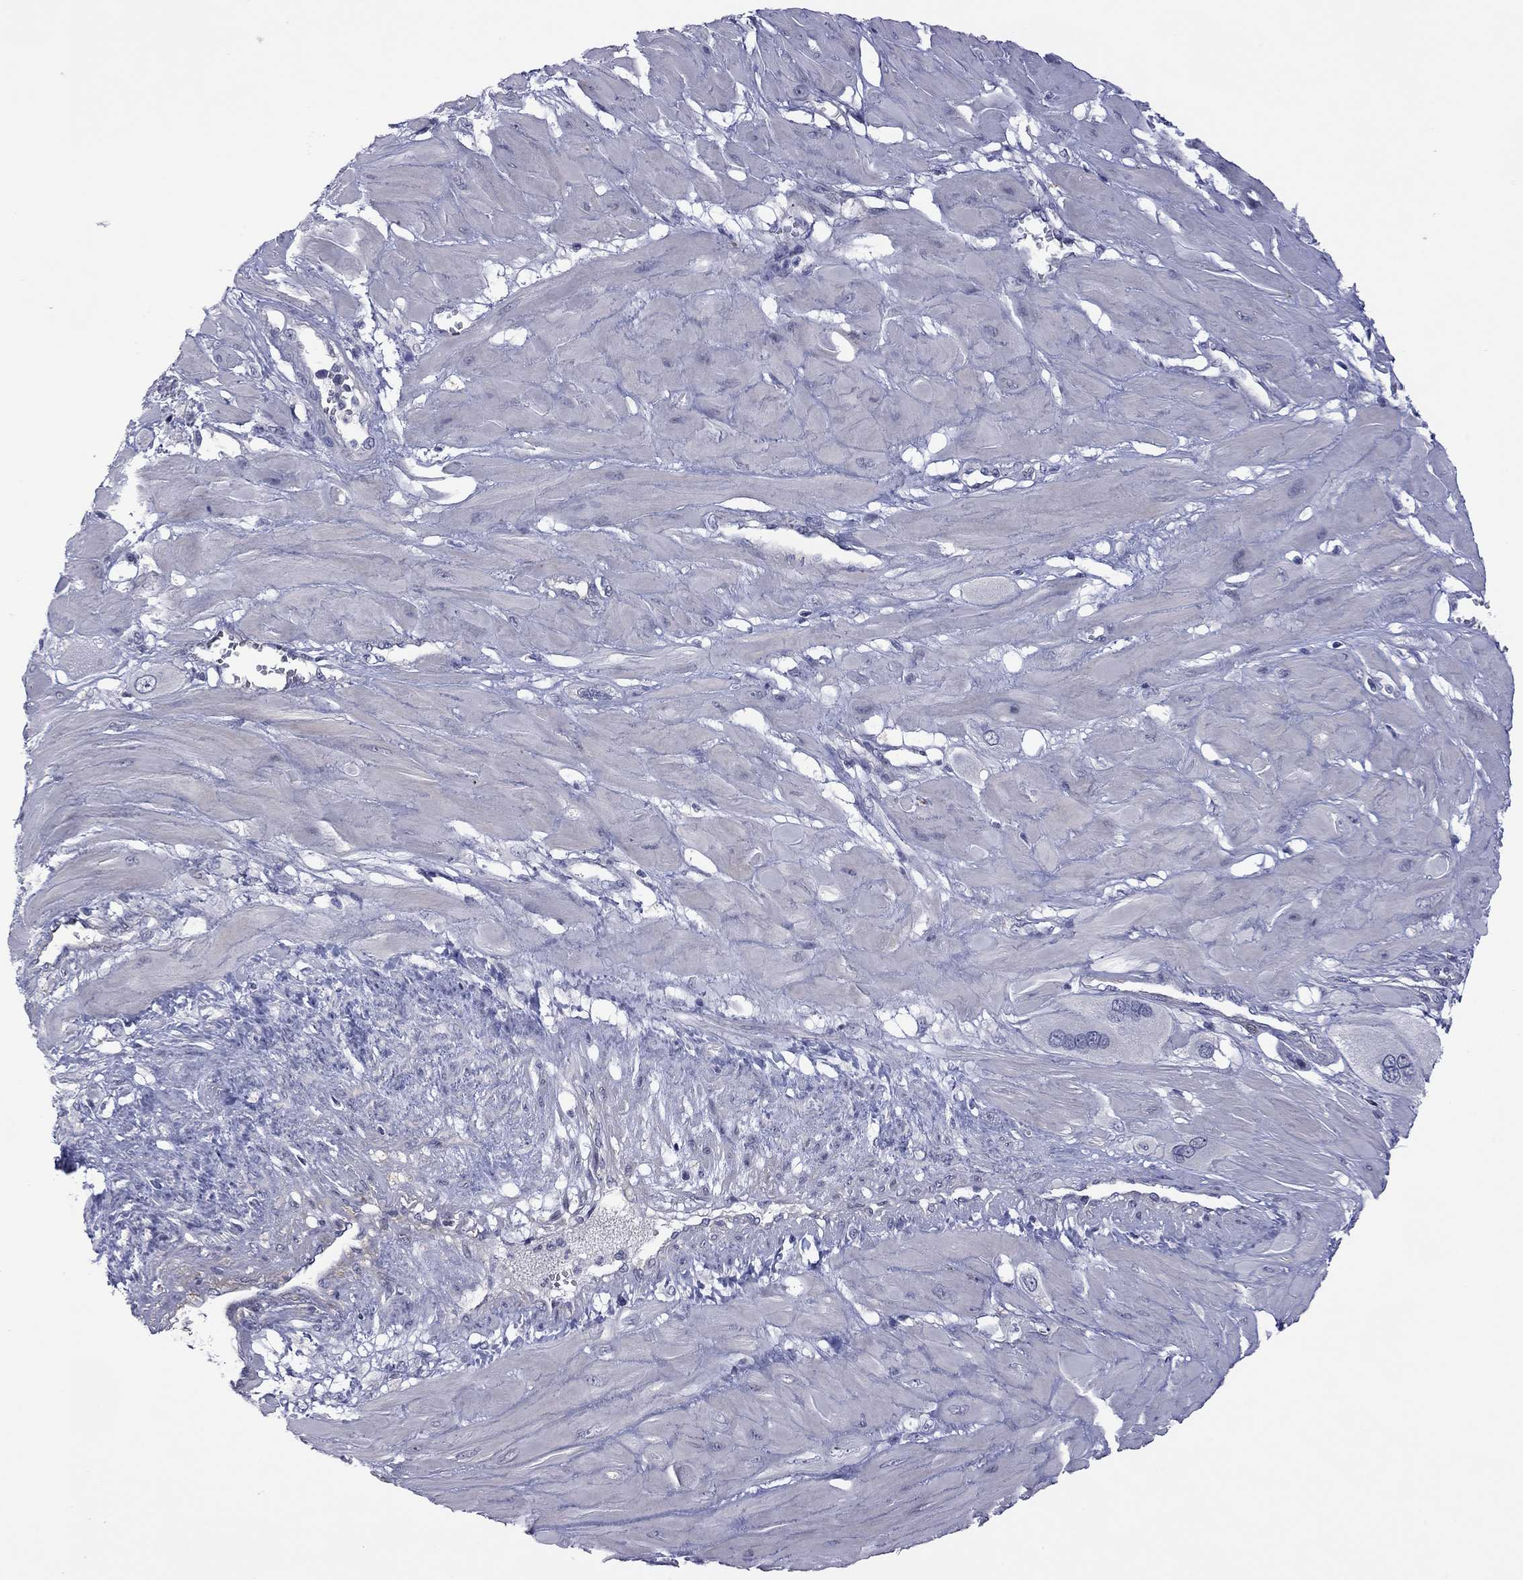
{"staining": {"intensity": "negative", "quantity": "none", "location": "none"}, "tissue": "cervical cancer", "cell_type": "Tumor cells", "image_type": "cancer", "snomed": [{"axis": "morphology", "description": "Squamous cell carcinoma, NOS"}, {"axis": "topography", "description": "Cervix"}], "caption": "Immunohistochemistry (IHC) of human squamous cell carcinoma (cervical) reveals no expression in tumor cells.", "gene": "POU5F2", "patient": {"sex": "female", "age": 34}}